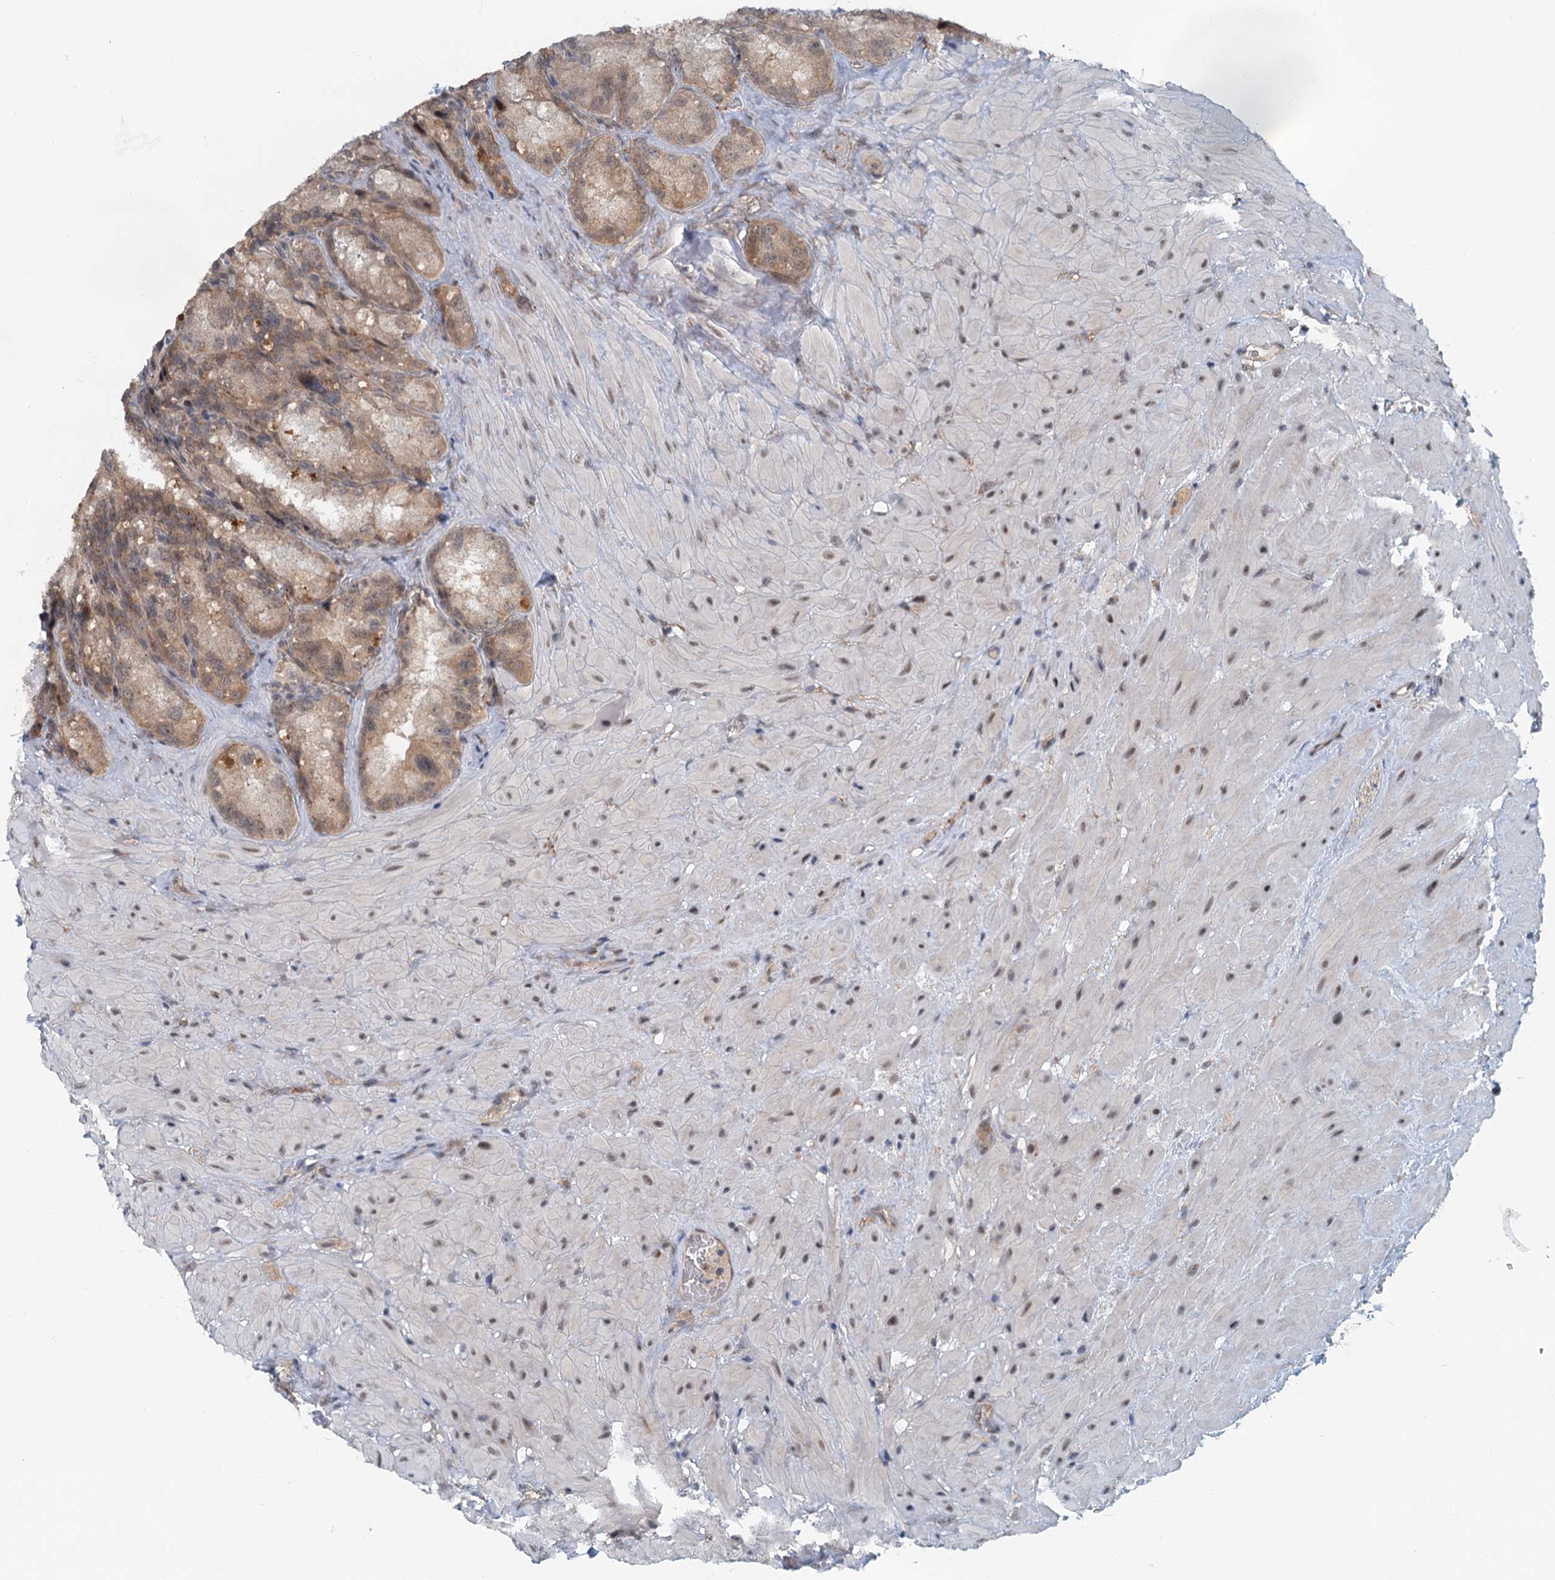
{"staining": {"intensity": "moderate", "quantity": ">75%", "location": "cytoplasmic/membranous"}, "tissue": "seminal vesicle", "cell_type": "Glandular cells", "image_type": "normal", "snomed": [{"axis": "morphology", "description": "Normal tissue, NOS"}, {"axis": "topography", "description": "Seminal veicle"}], "caption": "Immunohistochemical staining of unremarkable human seminal vesicle displays medium levels of moderate cytoplasmic/membranous staining in approximately >75% of glandular cells.", "gene": "TAS2R42", "patient": {"sex": "male", "age": 62}}